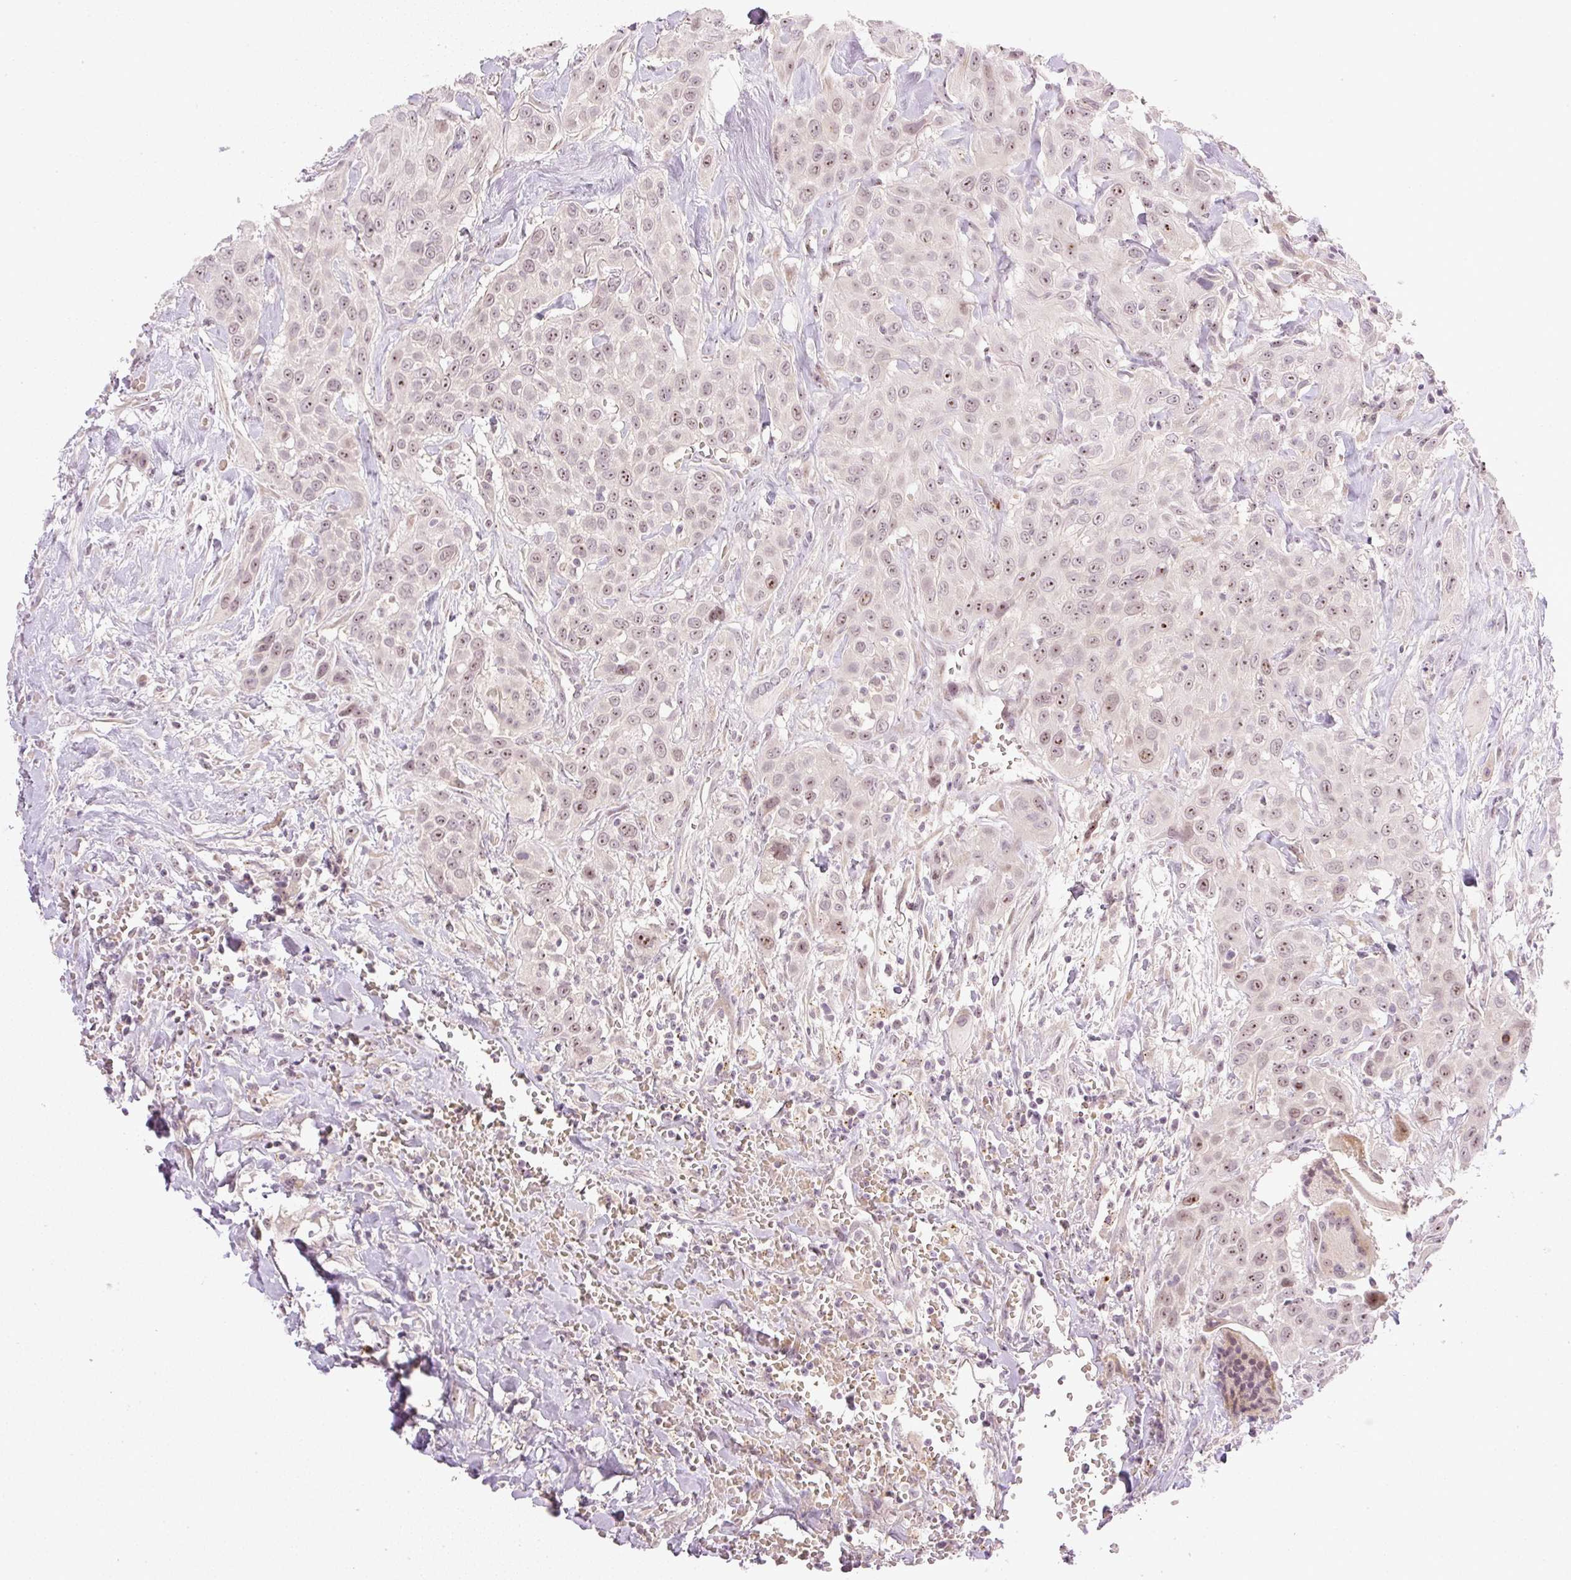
{"staining": {"intensity": "moderate", "quantity": ">75%", "location": "nuclear"}, "tissue": "head and neck cancer", "cell_type": "Tumor cells", "image_type": "cancer", "snomed": [{"axis": "morphology", "description": "Squamous cell carcinoma, NOS"}, {"axis": "topography", "description": "Head-Neck"}], "caption": "Protein staining of head and neck cancer (squamous cell carcinoma) tissue demonstrates moderate nuclear positivity in approximately >75% of tumor cells.", "gene": "AAR2", "patient": {"sex": "male", "age": 81}}